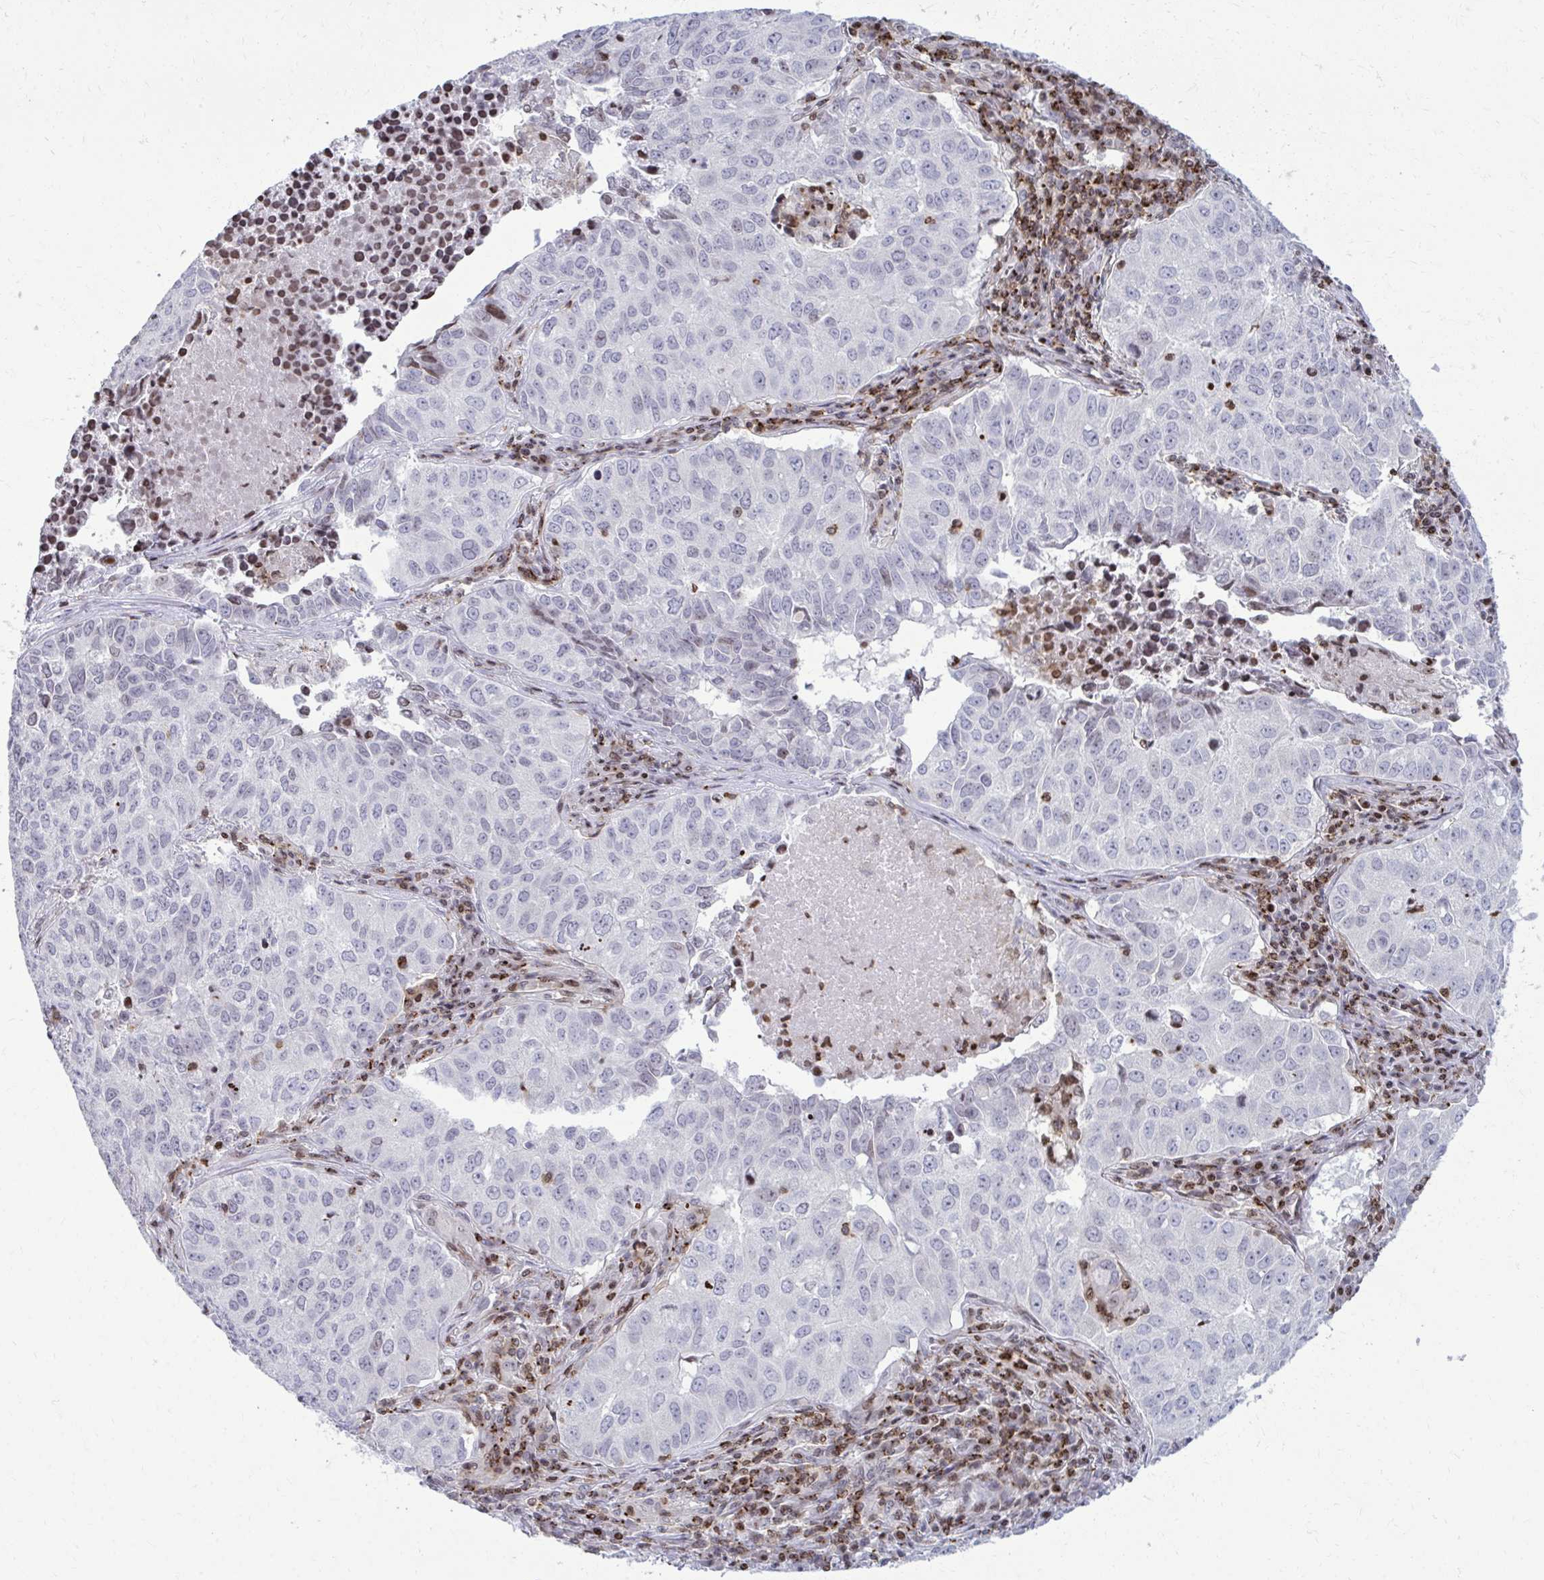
{"staining": {"intensity": "negative", "quantity": "none", "location": "none"}, "tissue": "lung cancer", "cell_type": "Tumor cells", "image_type": "cancer", "snomed": [{"axis": "morphology", "description": "Adenocarcinoma, NOS"}, {"axis": "topography", "description": "Lung"}], "caption": "IHC micrograph of neoplastic tissue: human lung cancer (adenocarcinoma) stained with DAB shows no significant protein positivity in tumor cells.", "gene": "AP5M1", "patient": {"sex": "female", "age": 50}}